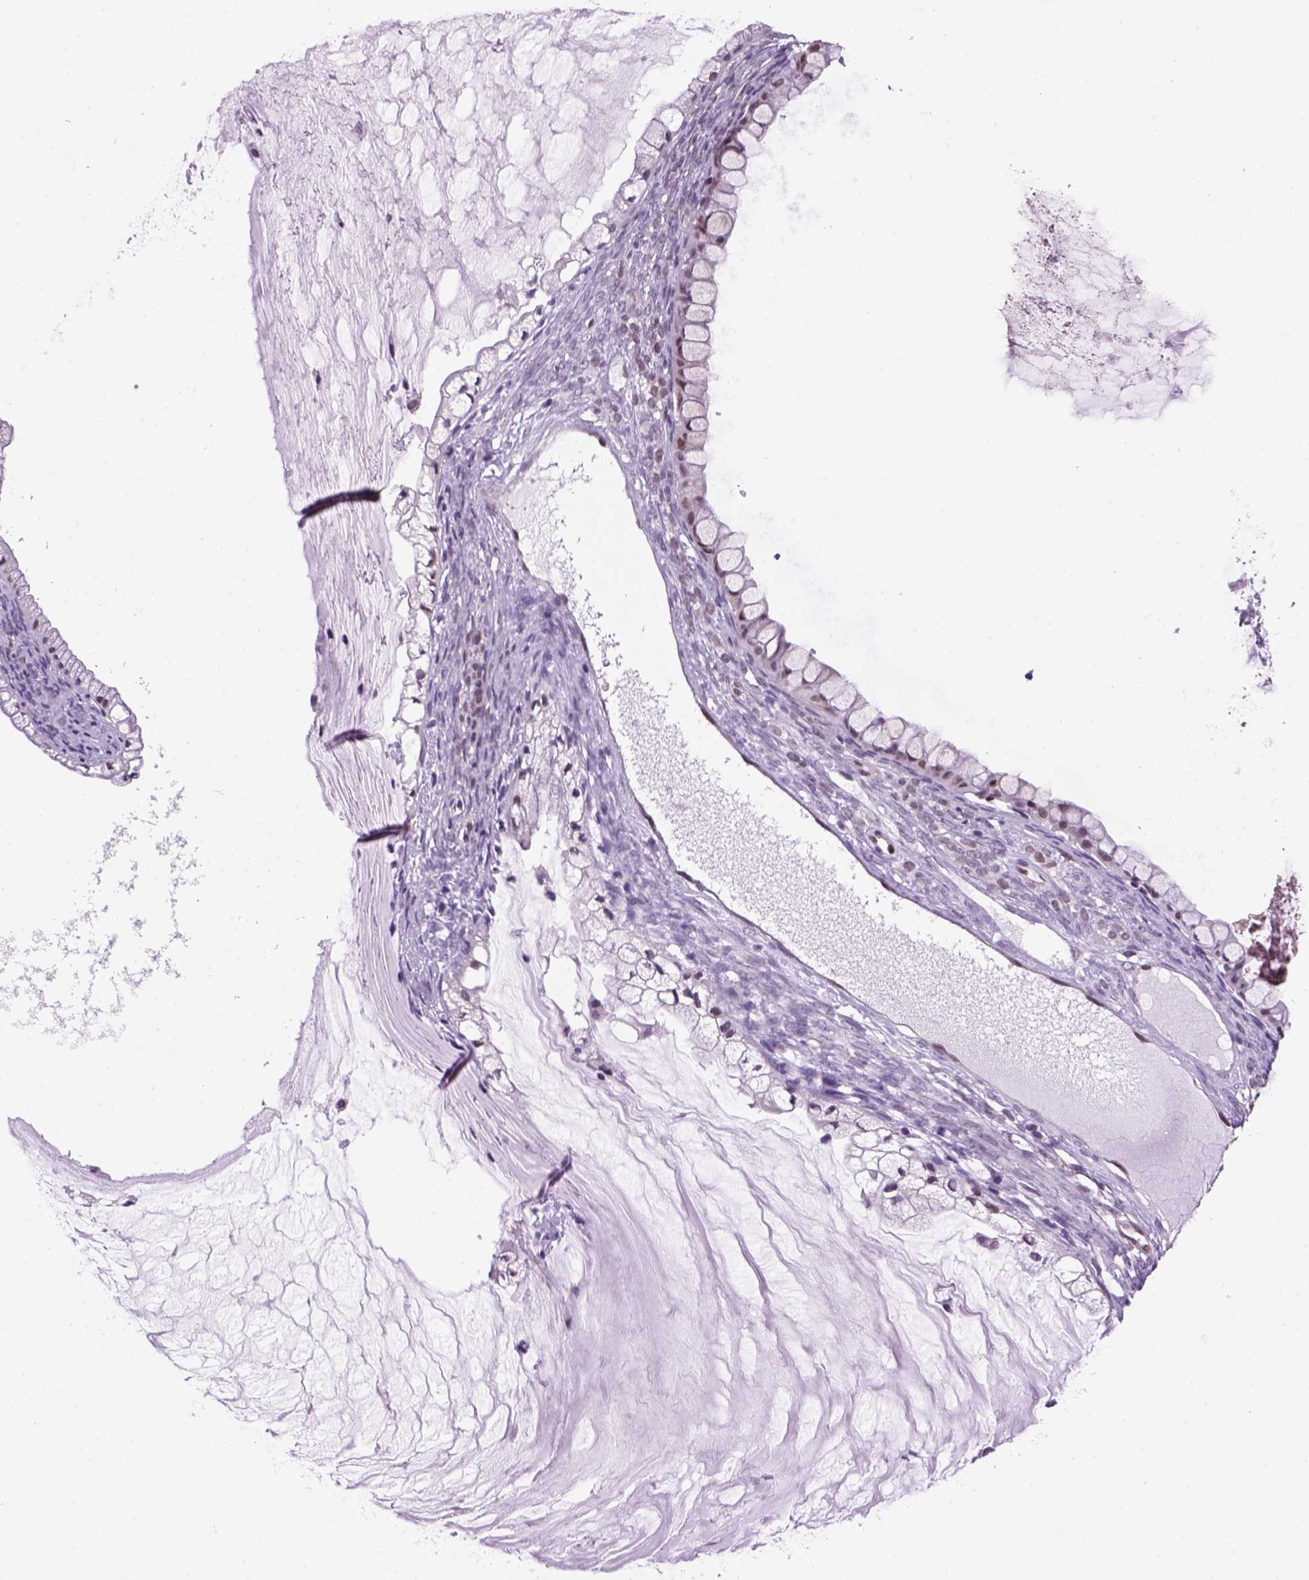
{"staining": {"intensity": "weak", "quantity": "<25%", "location": "nuclear"}, "tissue": "ovarian cancer", "cell_type": "Tumor cells", "image_type": "cancer", "snomed": [{"axis": "morphology", "description": "Cystadenocarcinoma, mucinous, NOS"}, {"axis": "topography", "description": "Ovary"}], "caption": "Mucinous cystadenocarcinoma (ovarian) was stained to show a protein in brown. There is no significant positivity in tumor cells.", "gene": "MGMT", "patient": {"sex": "female", "age": 57}}